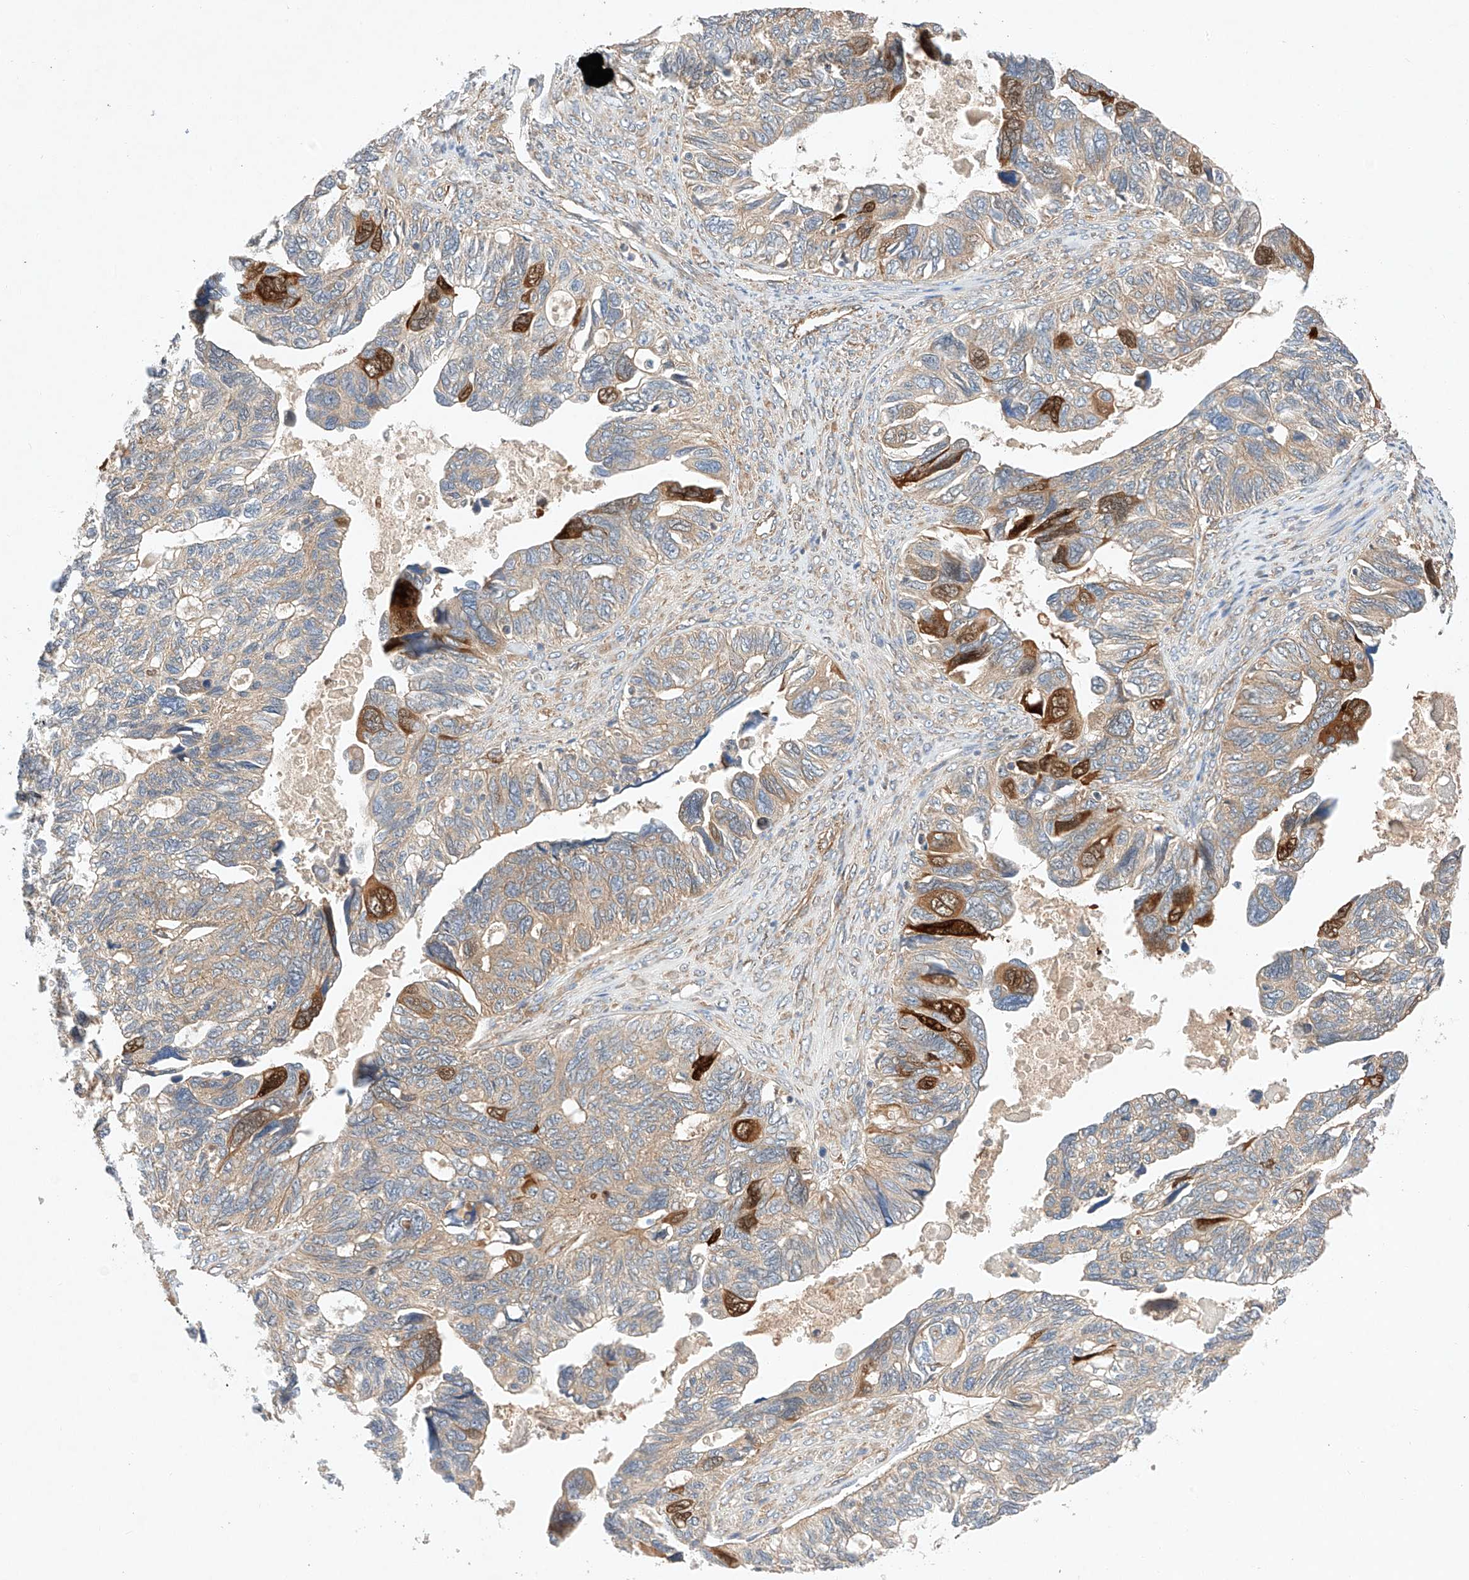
{"staining": {"intensity": "strong", "quantity": "<25%", "location": "cytoplasmic/membranous"}, "tissue": "ovarian cancer", "cell_type": "Tumor cells", "image_type": "cancer", "snomed": [{"axis": "morphology", "description": "Cystadenocarcinoma, serous, NOS"}, {"axis": "topography", "description": "Ovary"}], "caption": "Protein expression analysis of ovarian cancer reveals strong cytoplasmic/membranous positivity in about <25% of tumor cells. The staining is performed using DAB (3,3'-diaminobenzidine) brown chromogen to label protein expression. The nuclei are counter-stained blue using hematoxylin.", "gene": "RAB23", "patient": {"sex": "female", "age": 79}}